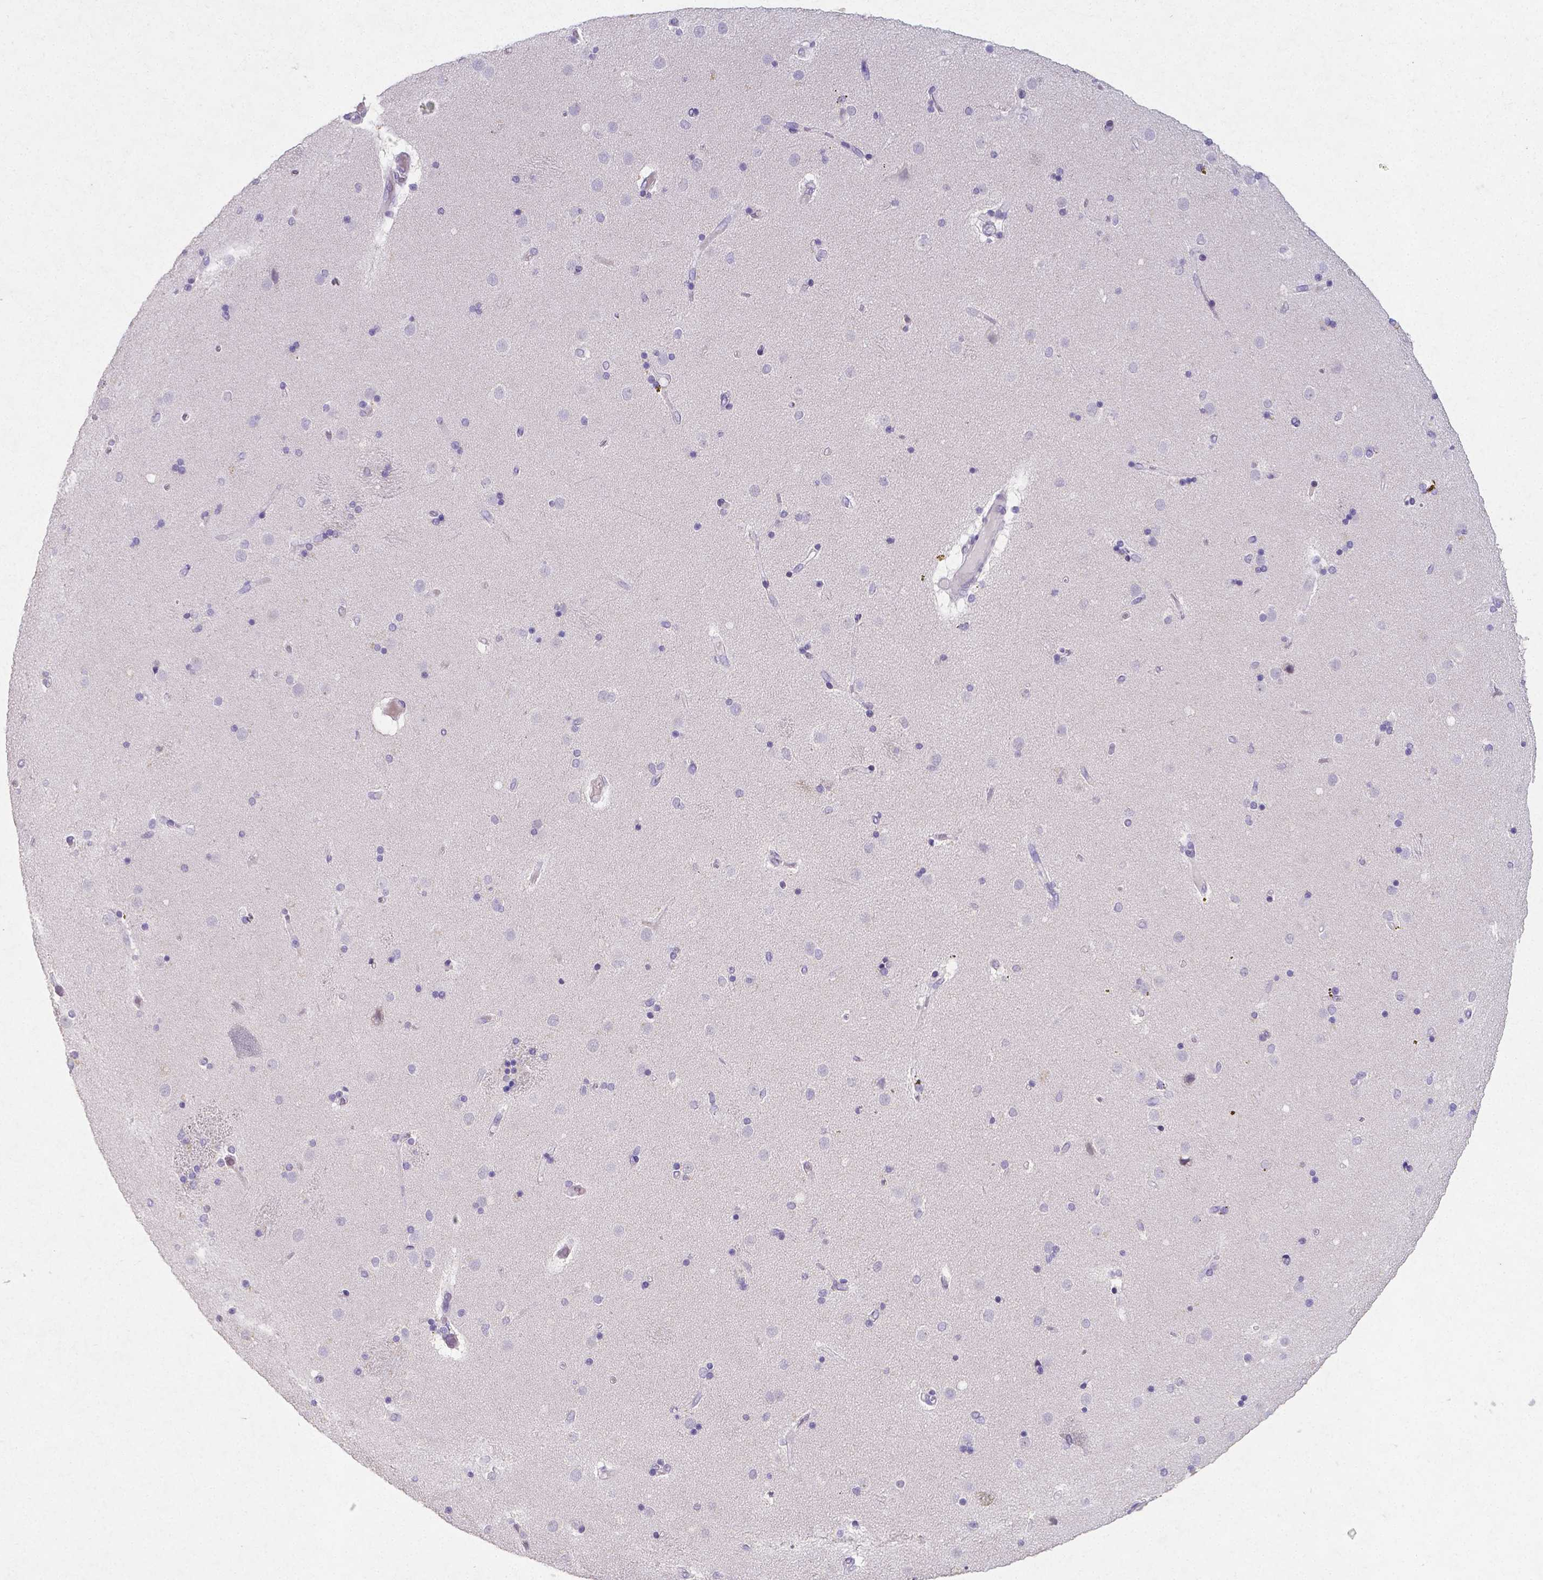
{"staining": {"intensity": "negative", "quantity": "none", "location": "none"}, "tissue": "caudate", "cell_type": "Glial cells", "image_type": "normal", "snomed": [{"axis": "morphology", "description": "Normal tissue, NOS"}, {"axis": "topography", "description": "Lateral ventricle wall"}], "caption": "IHC of benign human caudate shows no expression in glial cells.", "gene": "SATB2", "patient": {"sex": "female", "age": 71}}